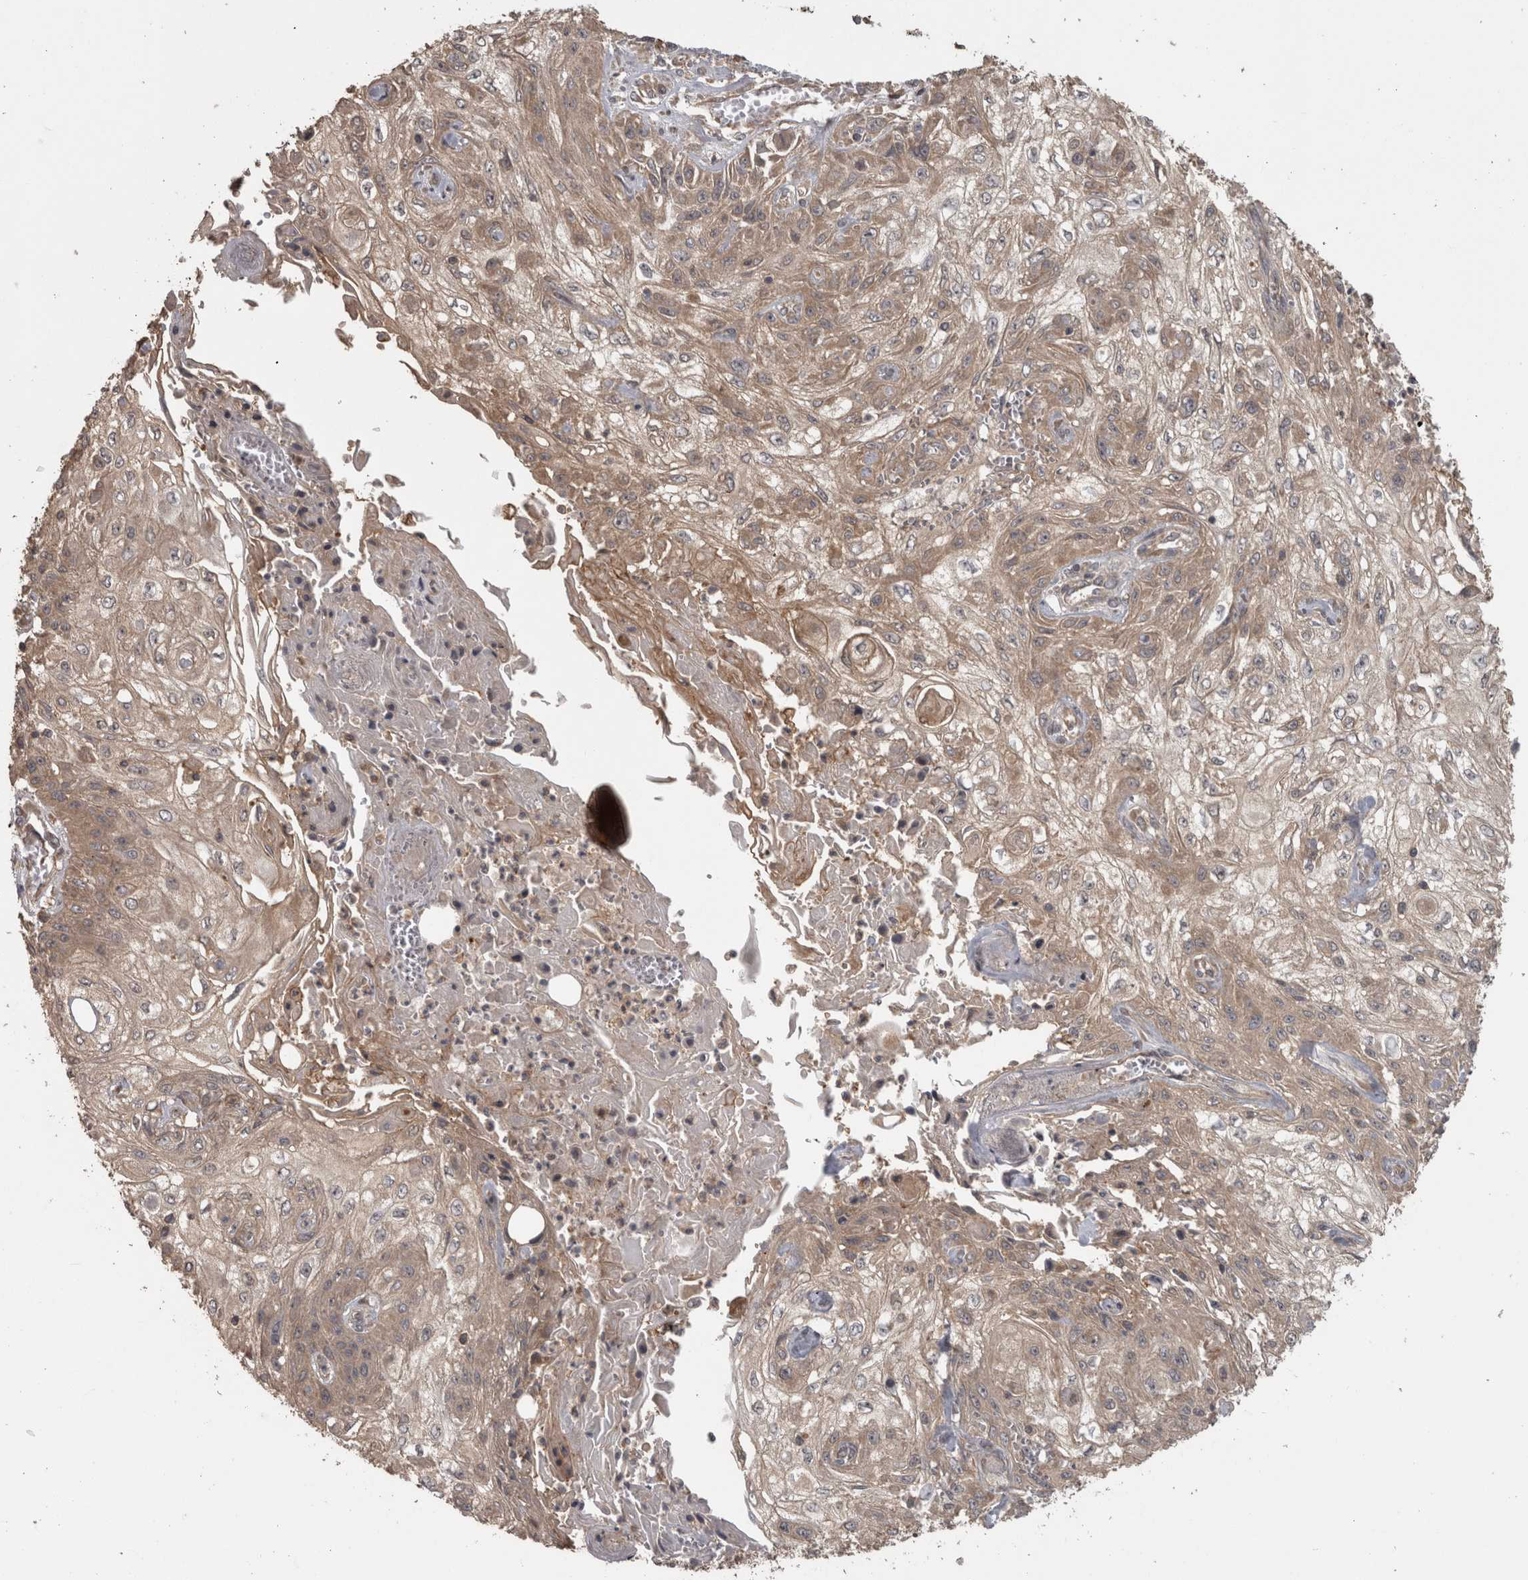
{"staining": {"intensity": "weak", "quantity": ">75%", "location": "cytoplasmic/membranous"}, "tissue": "skin cancer", "cell_type": "Tumor cells", "image_type": "cancer", "snomed": [{"axis": "morphology", "description": "Squamous cell carcinoma, NOS"}, {"axis": "morphology", "description": "Squamous cell carcinoma, metastatic, NOS"}, {"axis": "topography", "description": "Skin"}, {"axis": "topography", "description": "Lymph node"}], "caption": "Protein positivity by immunohistochemistry (IHC) demonstrates weak cytoplasmic/membranous positivity in about >75% of tumor cells in skin cancer (squamous cell carcinoma).", "gene": "MICU3", "patient": {"sex": "male", "age": 75}}